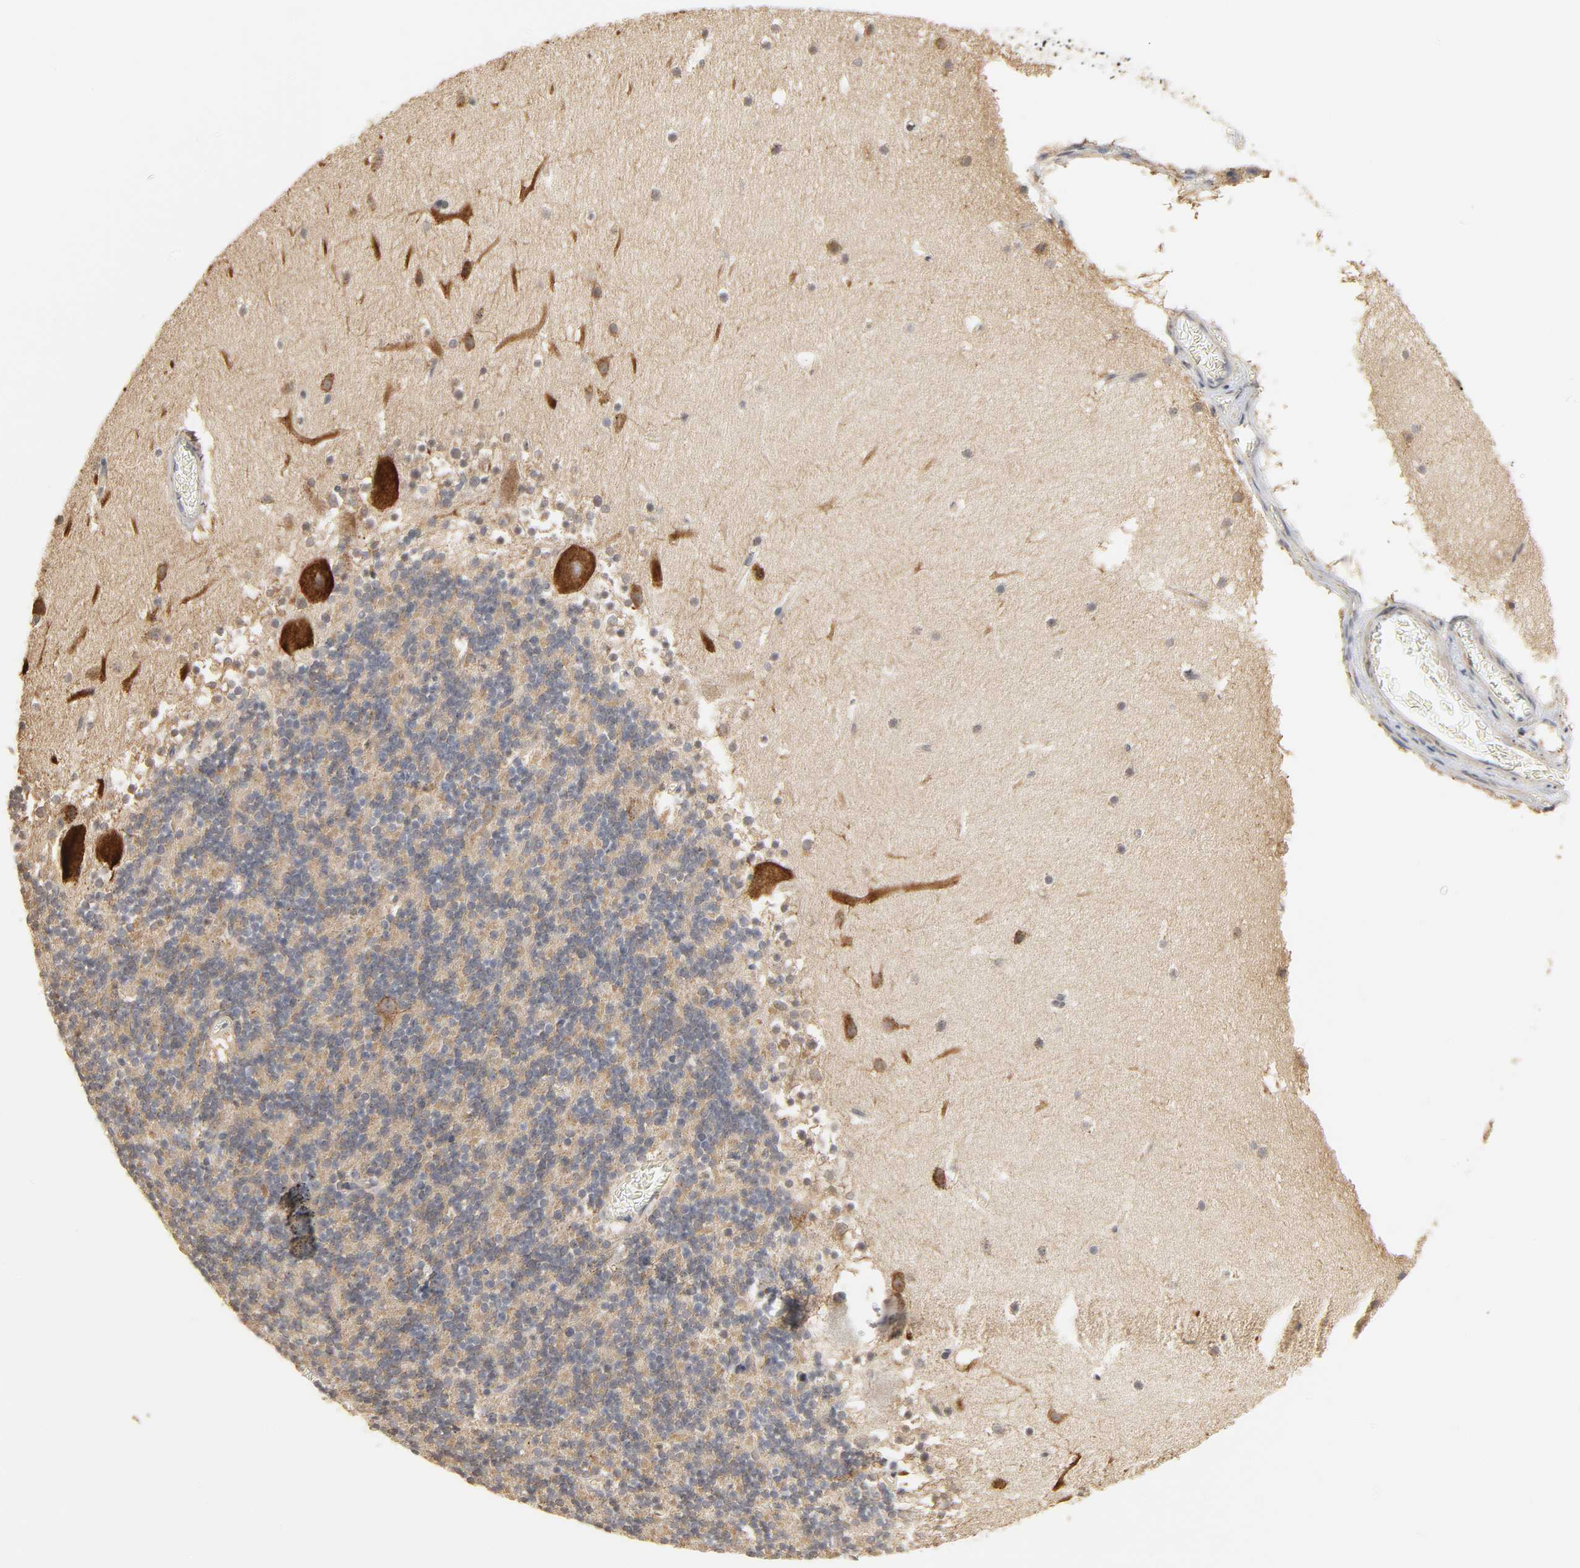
{"staining": {"intensity": "weak", "quantity": ">75%", "location": "cytoplasmic/membranous"}, "tissue": "cerebellum", "cell_type": "Cells in granular layer", "image_type": "normal", "snomed": [{"axis": "morphology", "description": "Normal tissue, NOS"}, {"axis": "topography", "description": "Cerebellum"}], "caption": "Cerebellum stained with immunohistochemistry shows weak cytoplasmic/membranous positivity in about >75% of cells in granular layer. (DAB (3,3'-diaminobenzidine) = brown stain, brightfield microscopy at high magnification).", "gene": "CLEC4E", "patient": {"sex": "male", "age": 45}}